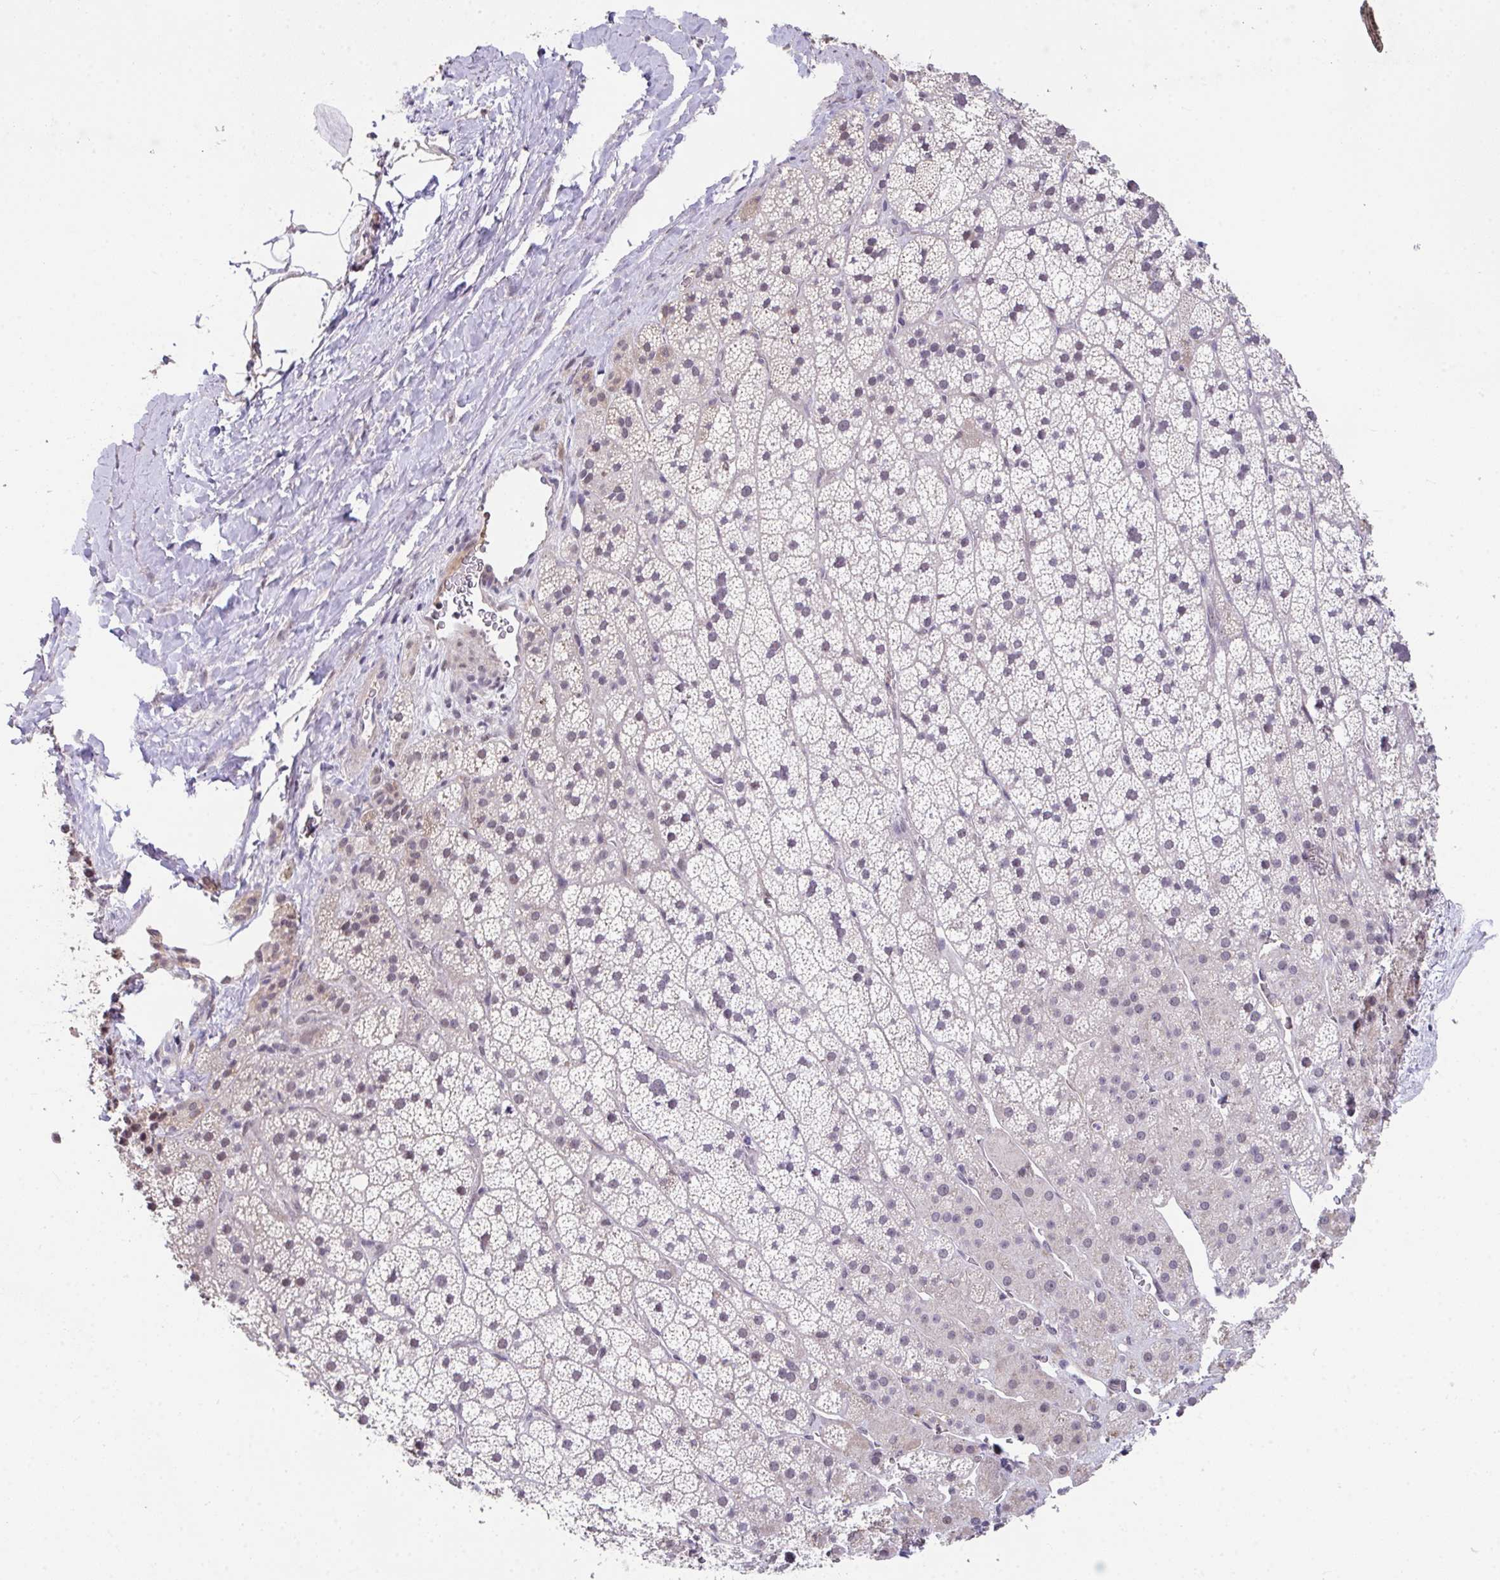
{"staining": {"intensity": "weak", "quantity": "<25%", "location": "nuclear"}, "tissue": "adrenal gland", "cell_type": "Glandular cells", "image_type": "normal", "snomed": [{"axis": "morphology", "description": "Normal tissue, NOS"}, {"axis": "topography", "description": "Adrenal gland"}], "caption": "IHC photomicrograph of benign human adrenal gland stained for a protein (brown), which displays no expression in glandular cells.", "gene": "RBBP6", "patient": {"sex": "male", "age": 57}}